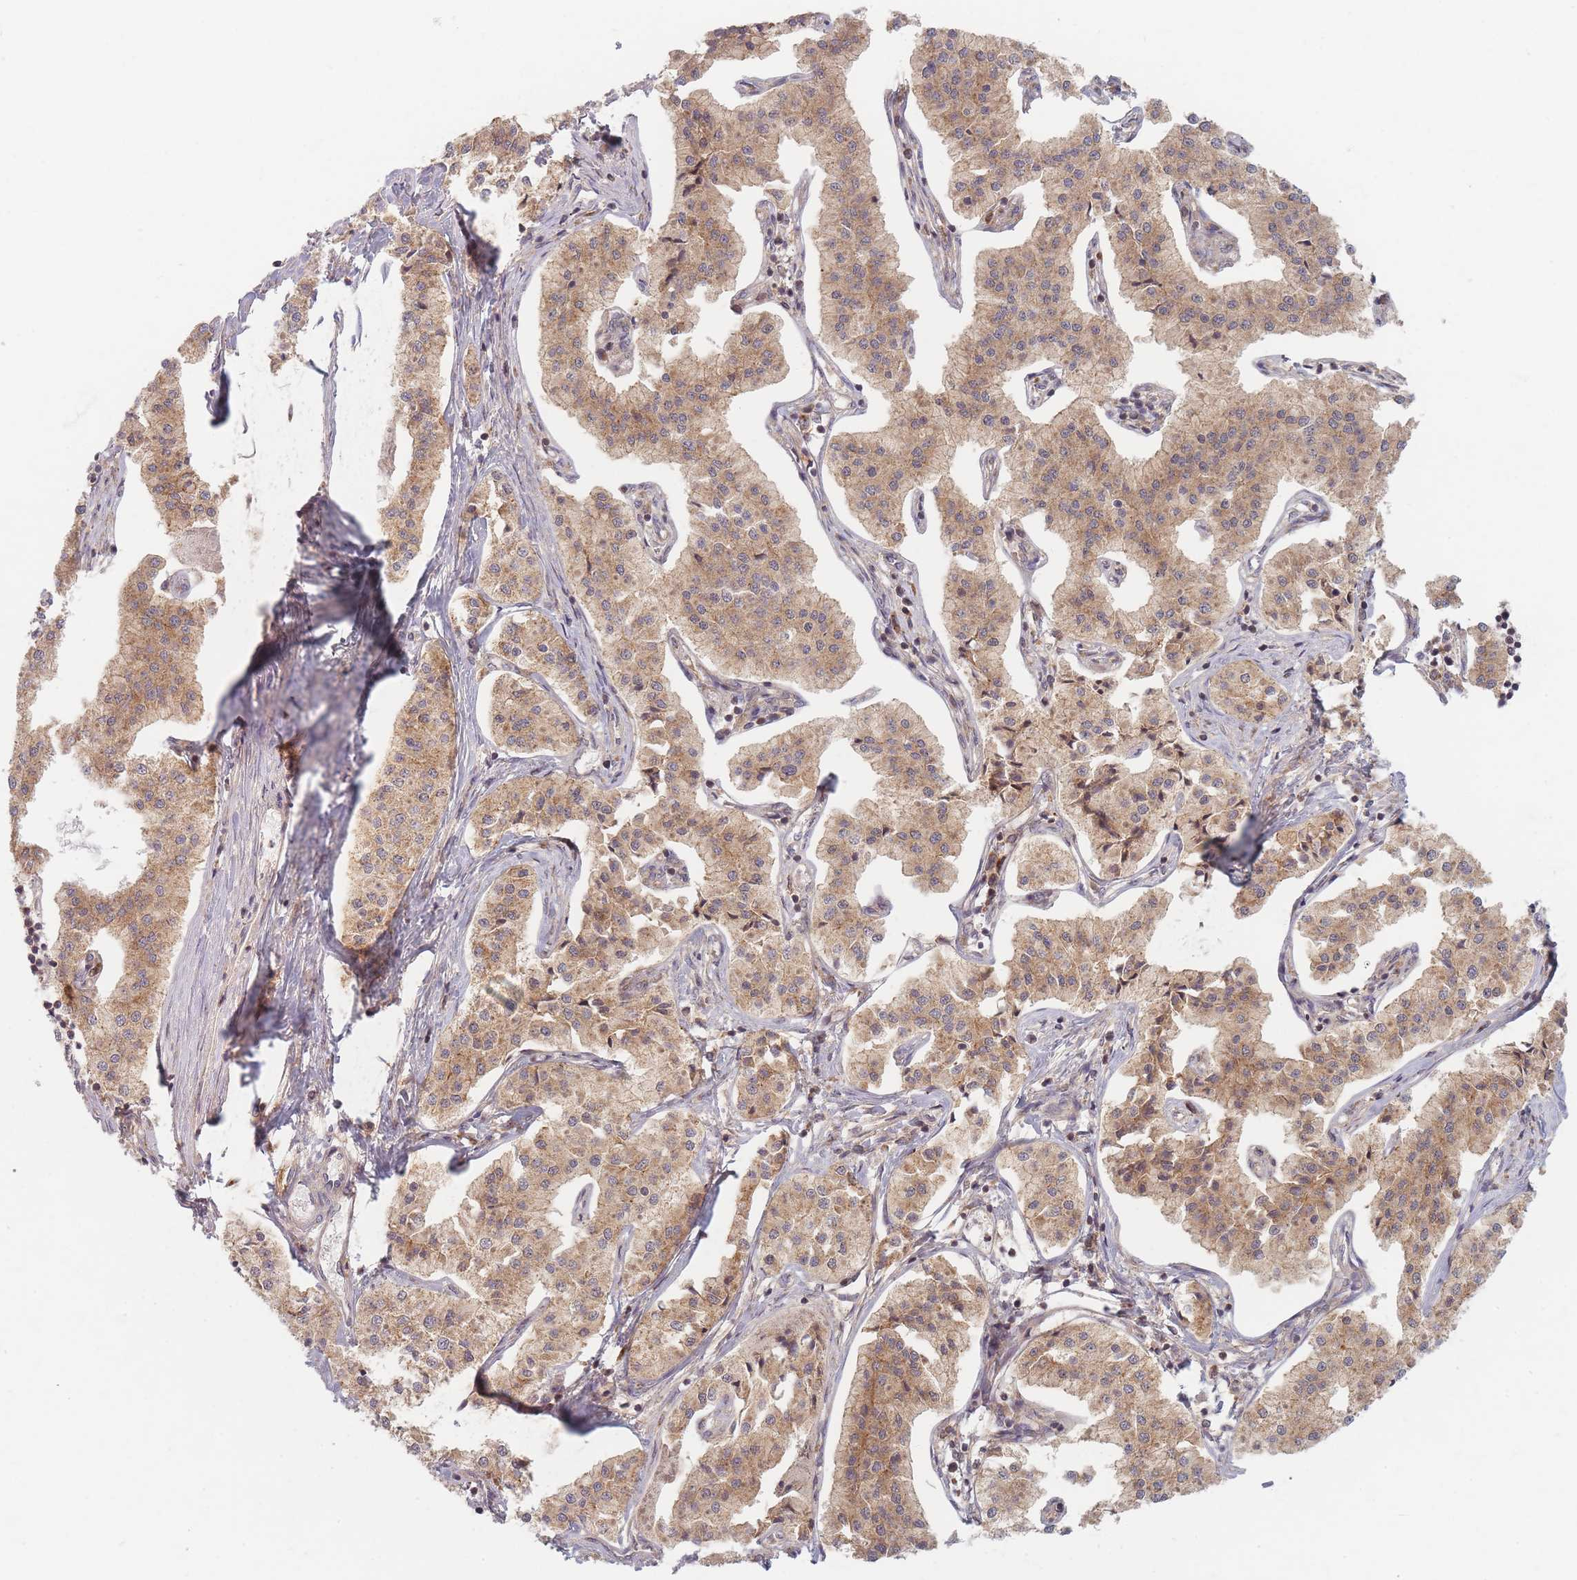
{"staining": {"intensity": "moderate", "quantity": ">75%", "location": "cytoplasmic/membranous"}, "tissue": "pancreatic cancer", "cell_type": "Tumor cells", "image_type": "cancer", "snomed": [{"axis": "morphology", "description": "Adenocarcinoma, NOS"}, {"axis": "topography", "description": "Pancreas"}], "caption": "Protein staining reveals moderate cytoplasmic/membranous positivity in about >75% of tumor cells in pancreatic cancer. The protein of interest is stained brown, and the nuclei are stained in blue (DAB (3,3'-diaminobenzidine) IHC with brightfield microscopy, high magnification).", "gene": "RADX", "patient": {"sex": "female", "age": 50}}